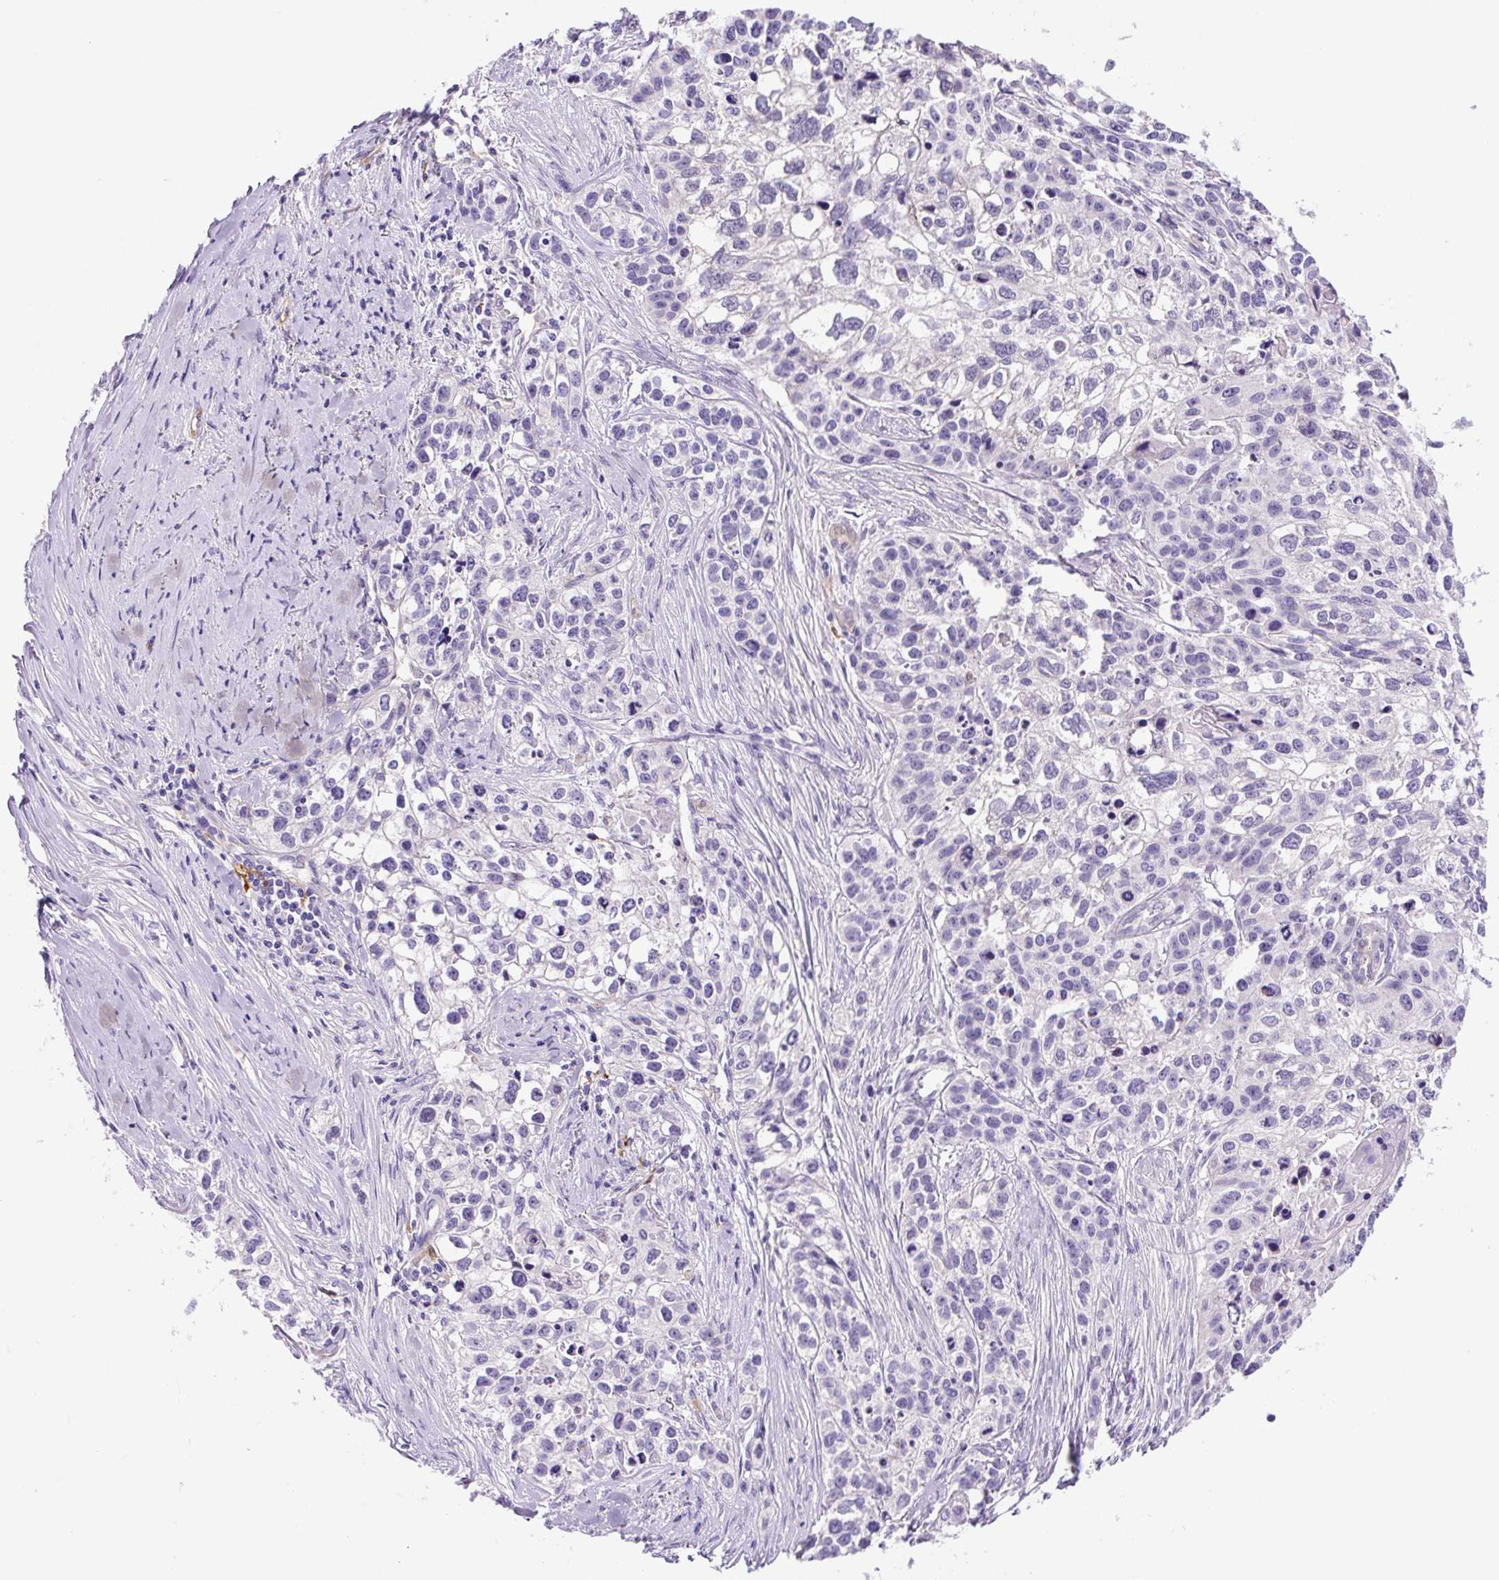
{"staining": {"intensity": "negative", "quantity": "none", "location": "none"}, "tissue": "lung cancer", "cell_type": "Tumor cells", "image_type": "cancer", "snomed": [{"axis": "morphology", "description": "Squamous cell carcinoma, NOS"}, {"axis": "topography", "description": "Lung"}], "caption": "The micrograph shows no significant expression in tumor cells of squamous cell carcinoma (lung).", "gene": "ASB4", "patient": {"sex": "male", "age": 74}}